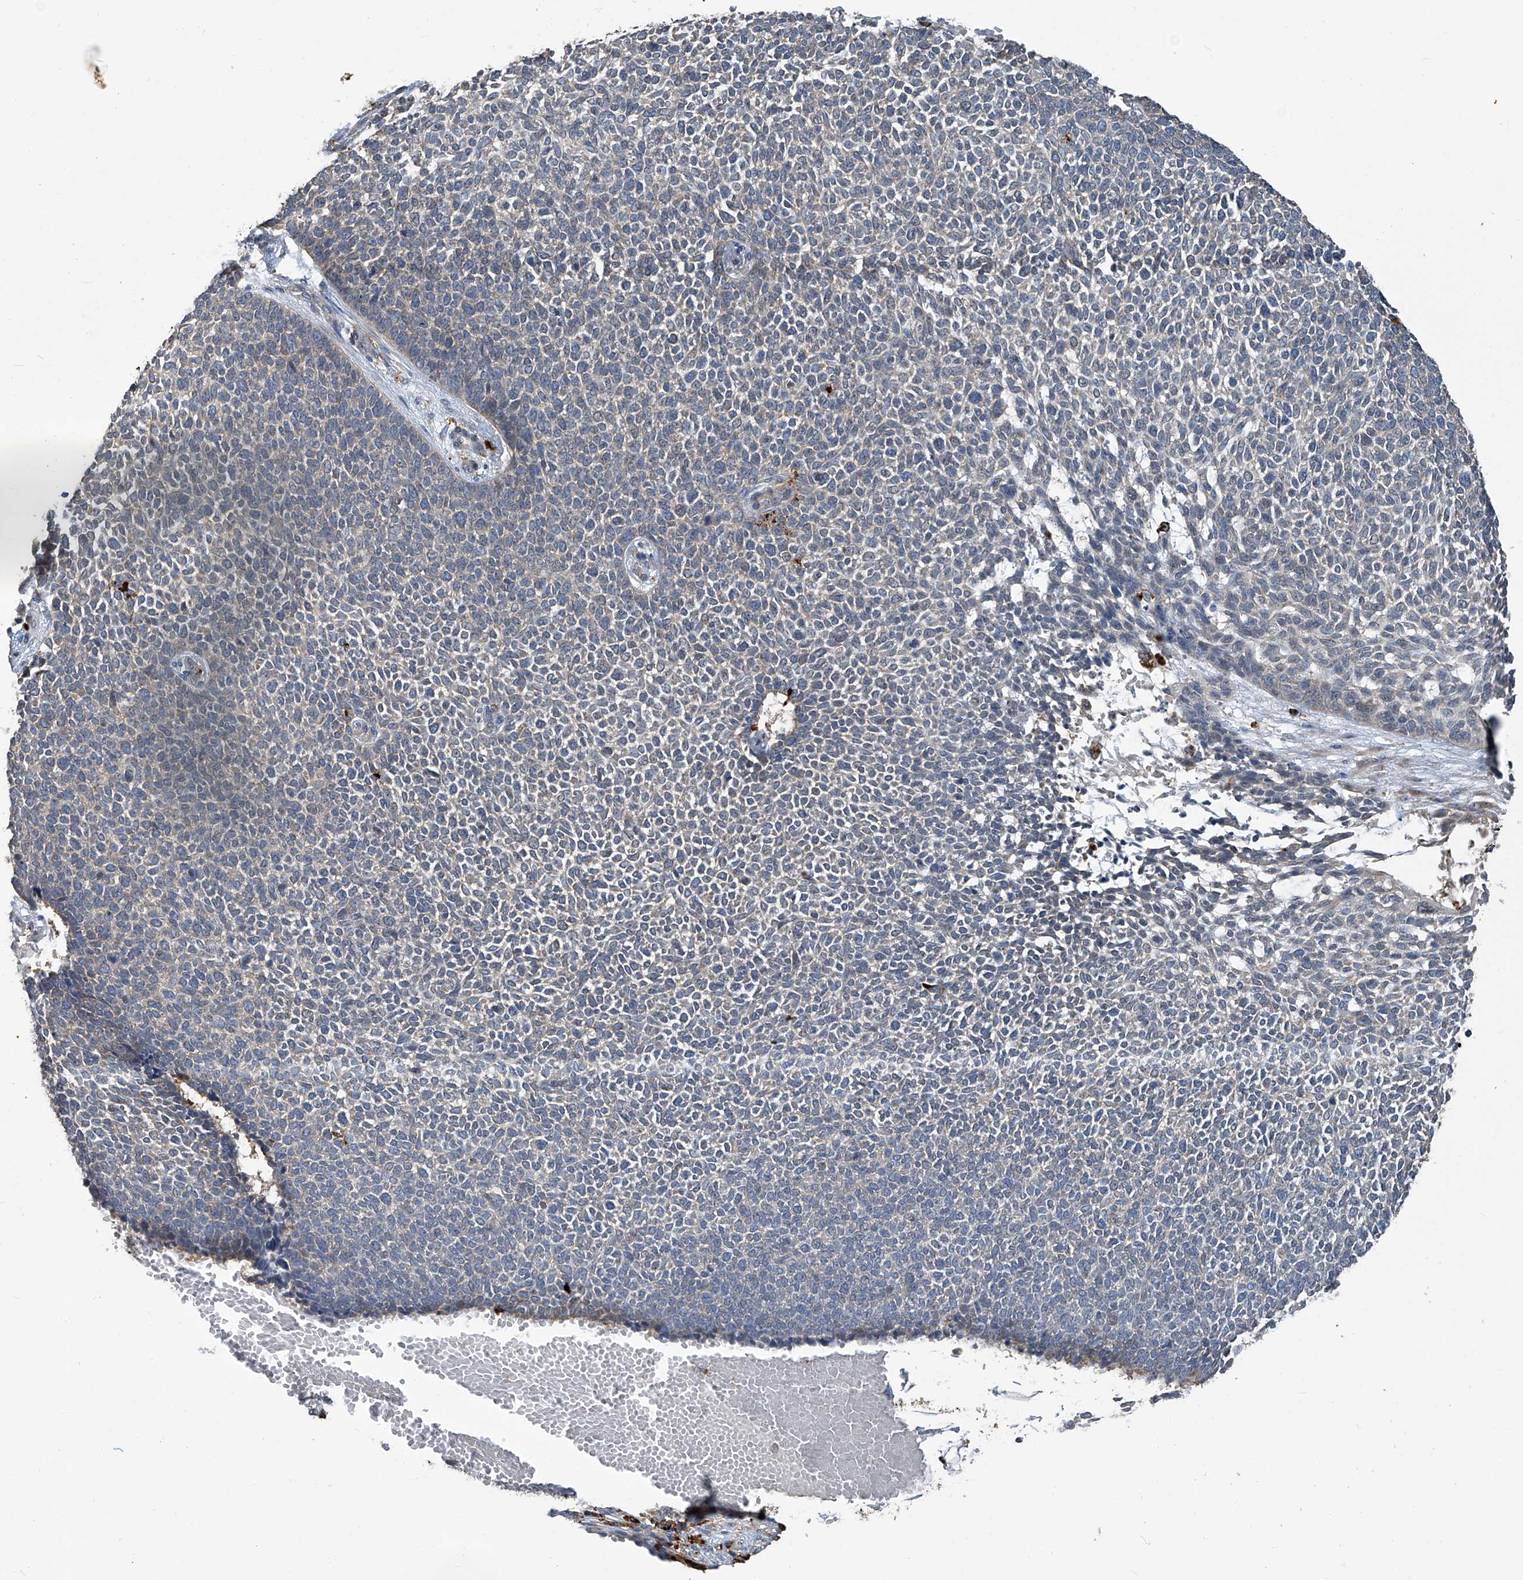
{"staining": {"intensity": "weak", "quantity": "<25%", "location": "cytoplasmic/membranous"}, "tissue": "skin cancer", "cell_type": "Tumor cells", "image_type": "cancer", "snomed": [{"axis": "morphology", "description": "Basal cell carcinoma"}, {"axis": "topography", "description": "Skin"}], "caption": "Immunohistochemistry photomicrograph of human basal cell carcinoma (skin) stained for a protein (brown), which demonstrates no expression in tumor cells.", "gene": "FAM167A", "patient": {"sex": "female", "age": 84}}